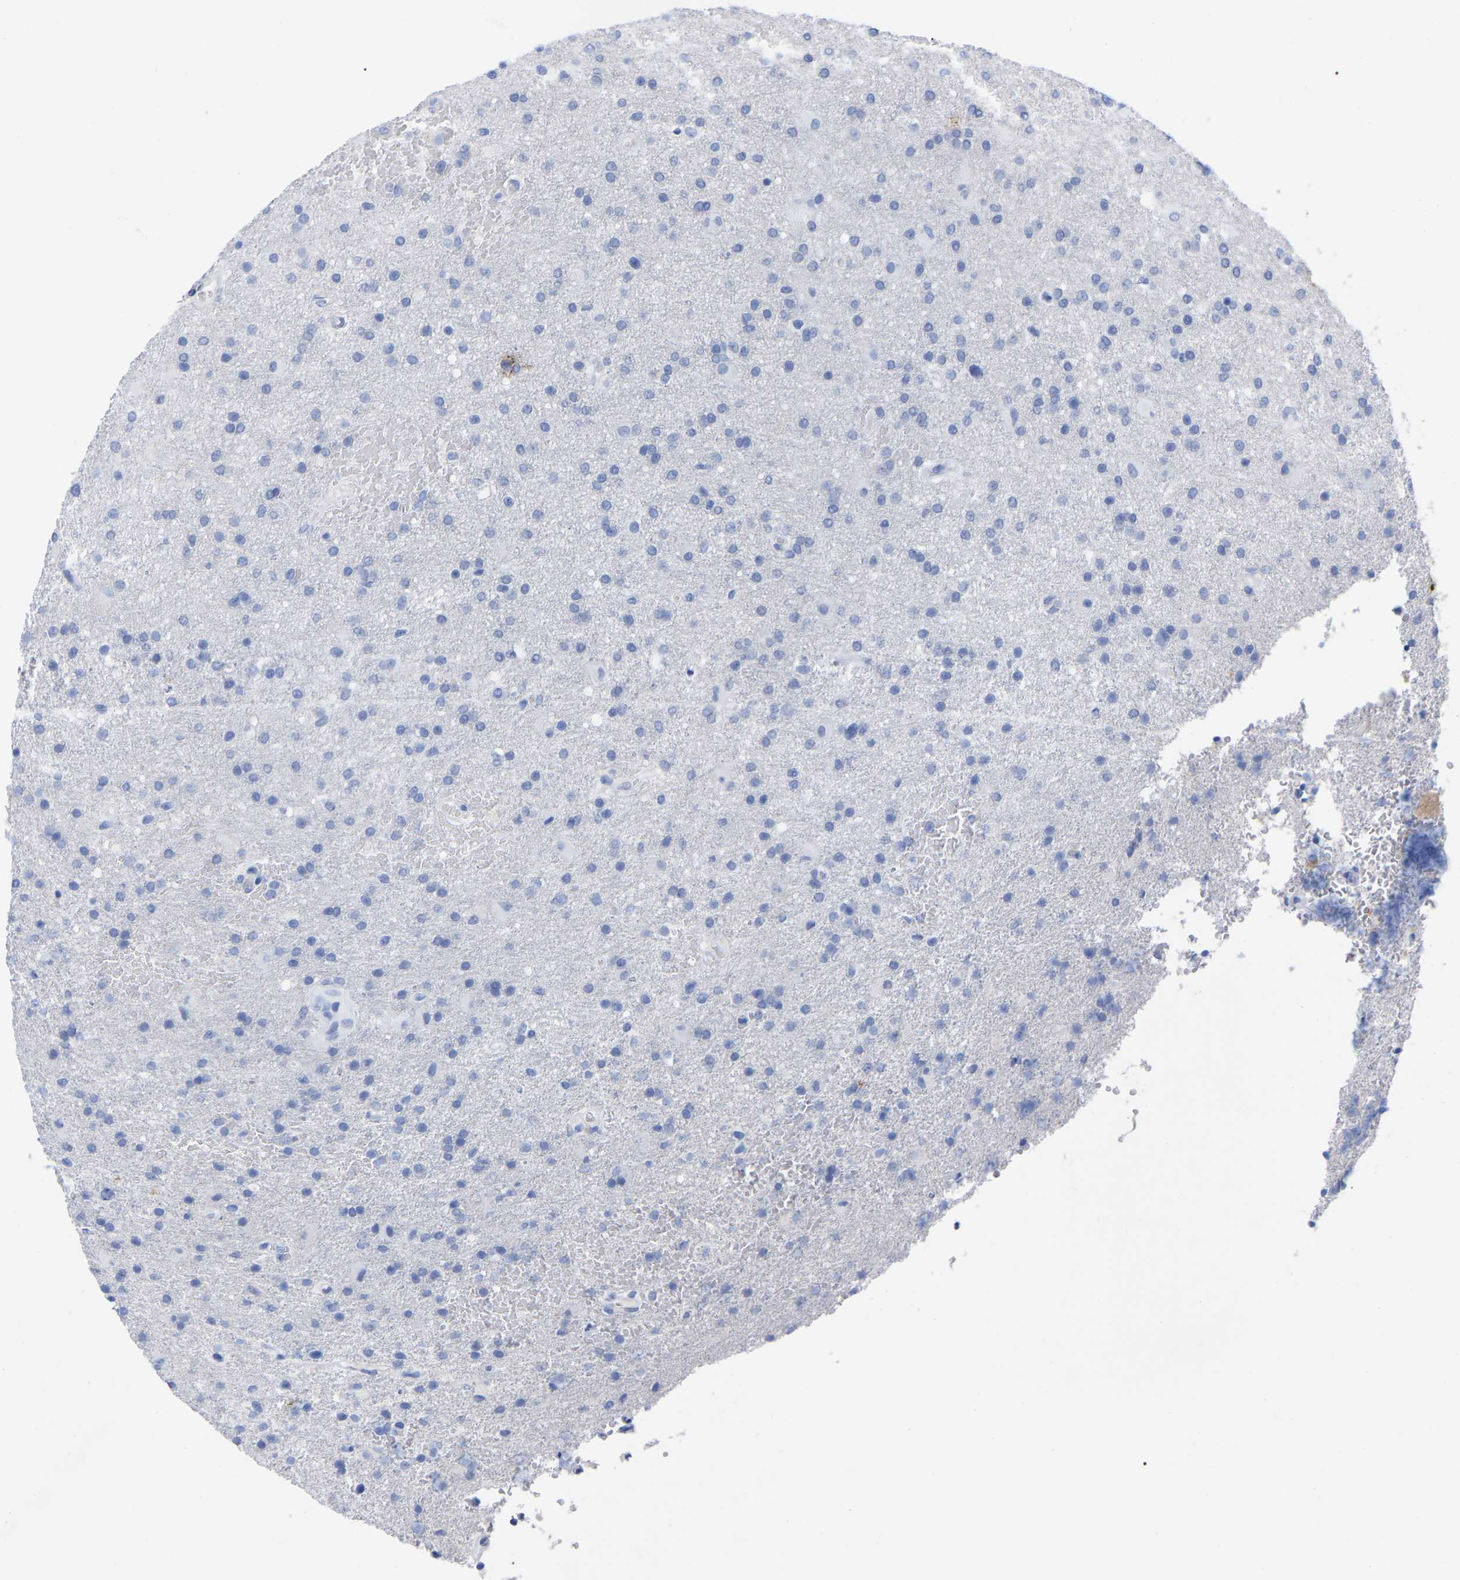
{"staining": {"intensity": "negative", "quantity": "none", "location": "none"}, "tissue": "glioma", "cell_type": "Tumor cells", "image_type": "cancer", "snomed": [{"axis": "morphology", "description": "Glioma, malignant, High grade"}, {"axis": "topography", "description": "Brain"}], "caption": "A histopathology image of human glioma is negative for staining in tumor cells. (DAB IHC visualized using brightfield microscopy, high magnification).", "gene": "HAPLN1", "patient": {"sex": "male", "age": 72}}